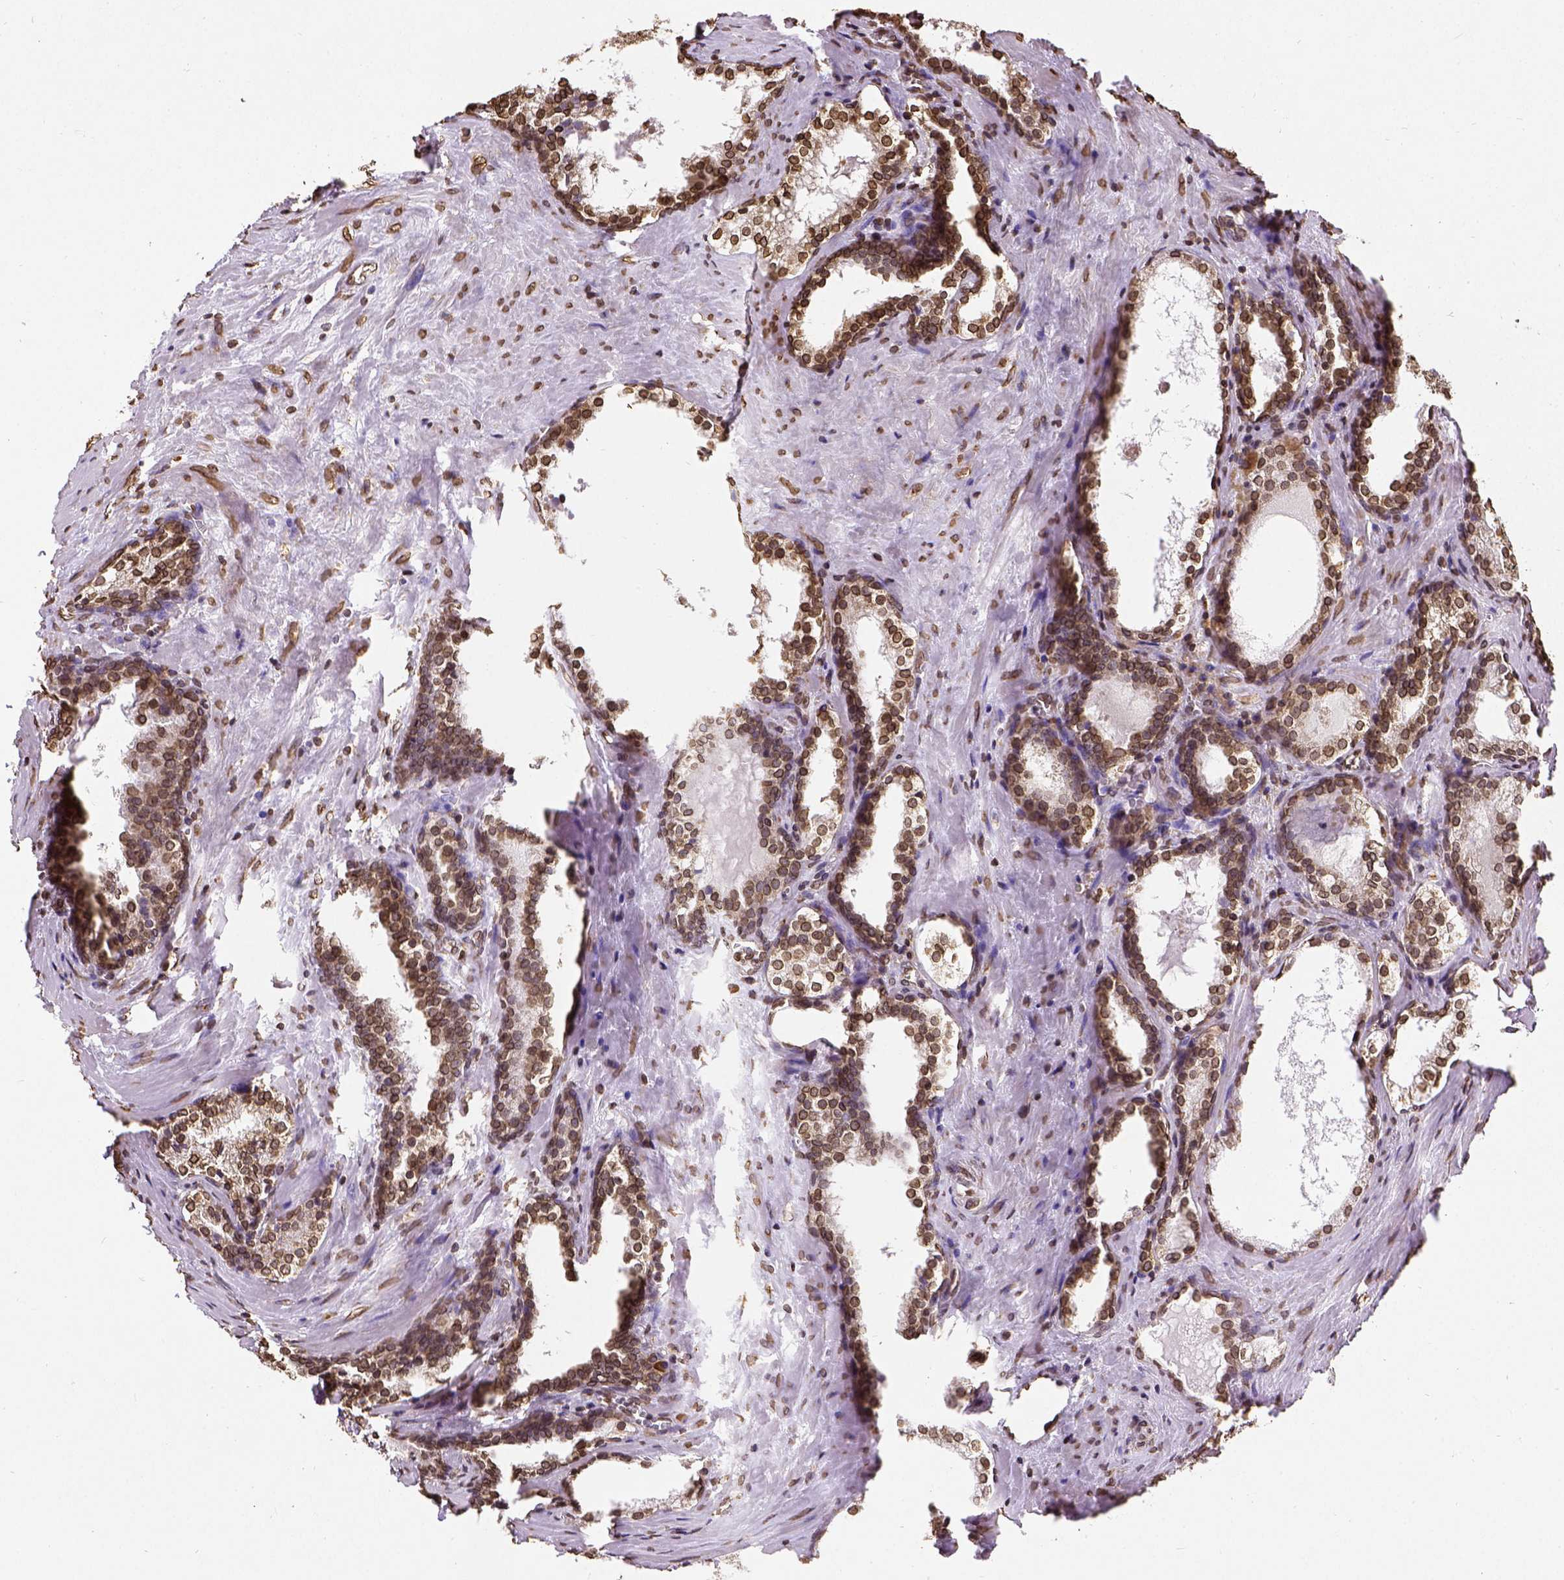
{"staining": {"intensity": "strong", "quantity": ">75%", "location": "cytoplasmic/membranous,nuclear"}, "tissue": "prostate cancer", "cell_type": "Tumor cells", "image_type": "cancer", "snomed": [{"axis": "morphology", "description": "Adenocarcinoma, NOS"}, {"axis": "topography", "description": "Prostate and seminal vesicle, NOS"}], "caption": "Human adenocarcinoma (prostate) stained with a protein marker shows strong staining in tumor cells.", "gene": "MTDH", "patient": {"sex": "male", "age": 63}}